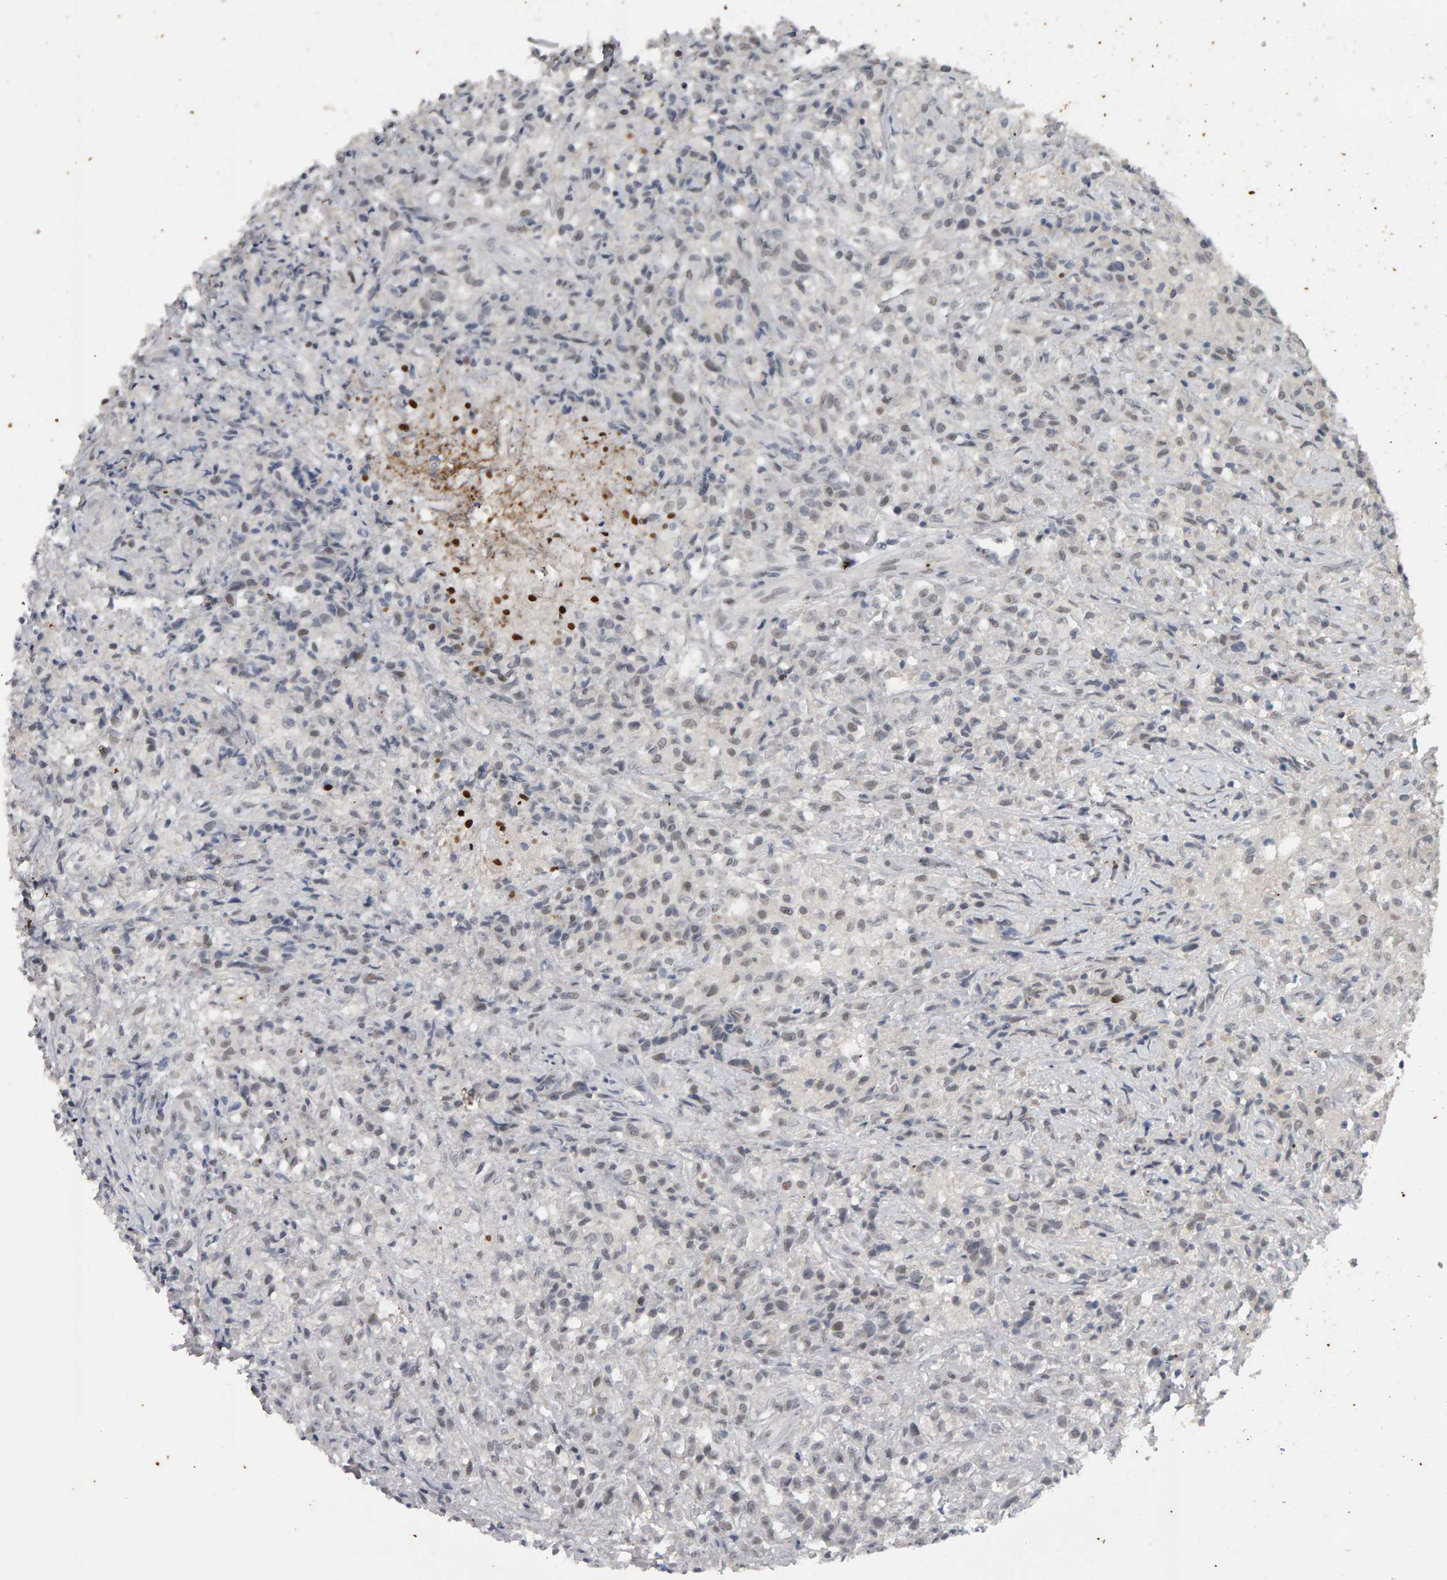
{"staining": {"intensity": "weak", "quantity": "<25%", "location": "nuclear"}, "tissue": "testis cancer", "cell_type": "Tumor cells", "image_type": "cancer", "snomed": [{"axis": "morphology", "description": "Carcinoma, Embryonal, NOS"}, {"axis": "topography", "description": "Testis"}], "caption": "Embryonal carcinoma (testis) stained for a protein using immunohistochemistry reveals no staining tumor cells.", "gene": "IPO8", "patient": {"sex": "male", "age": 2}}